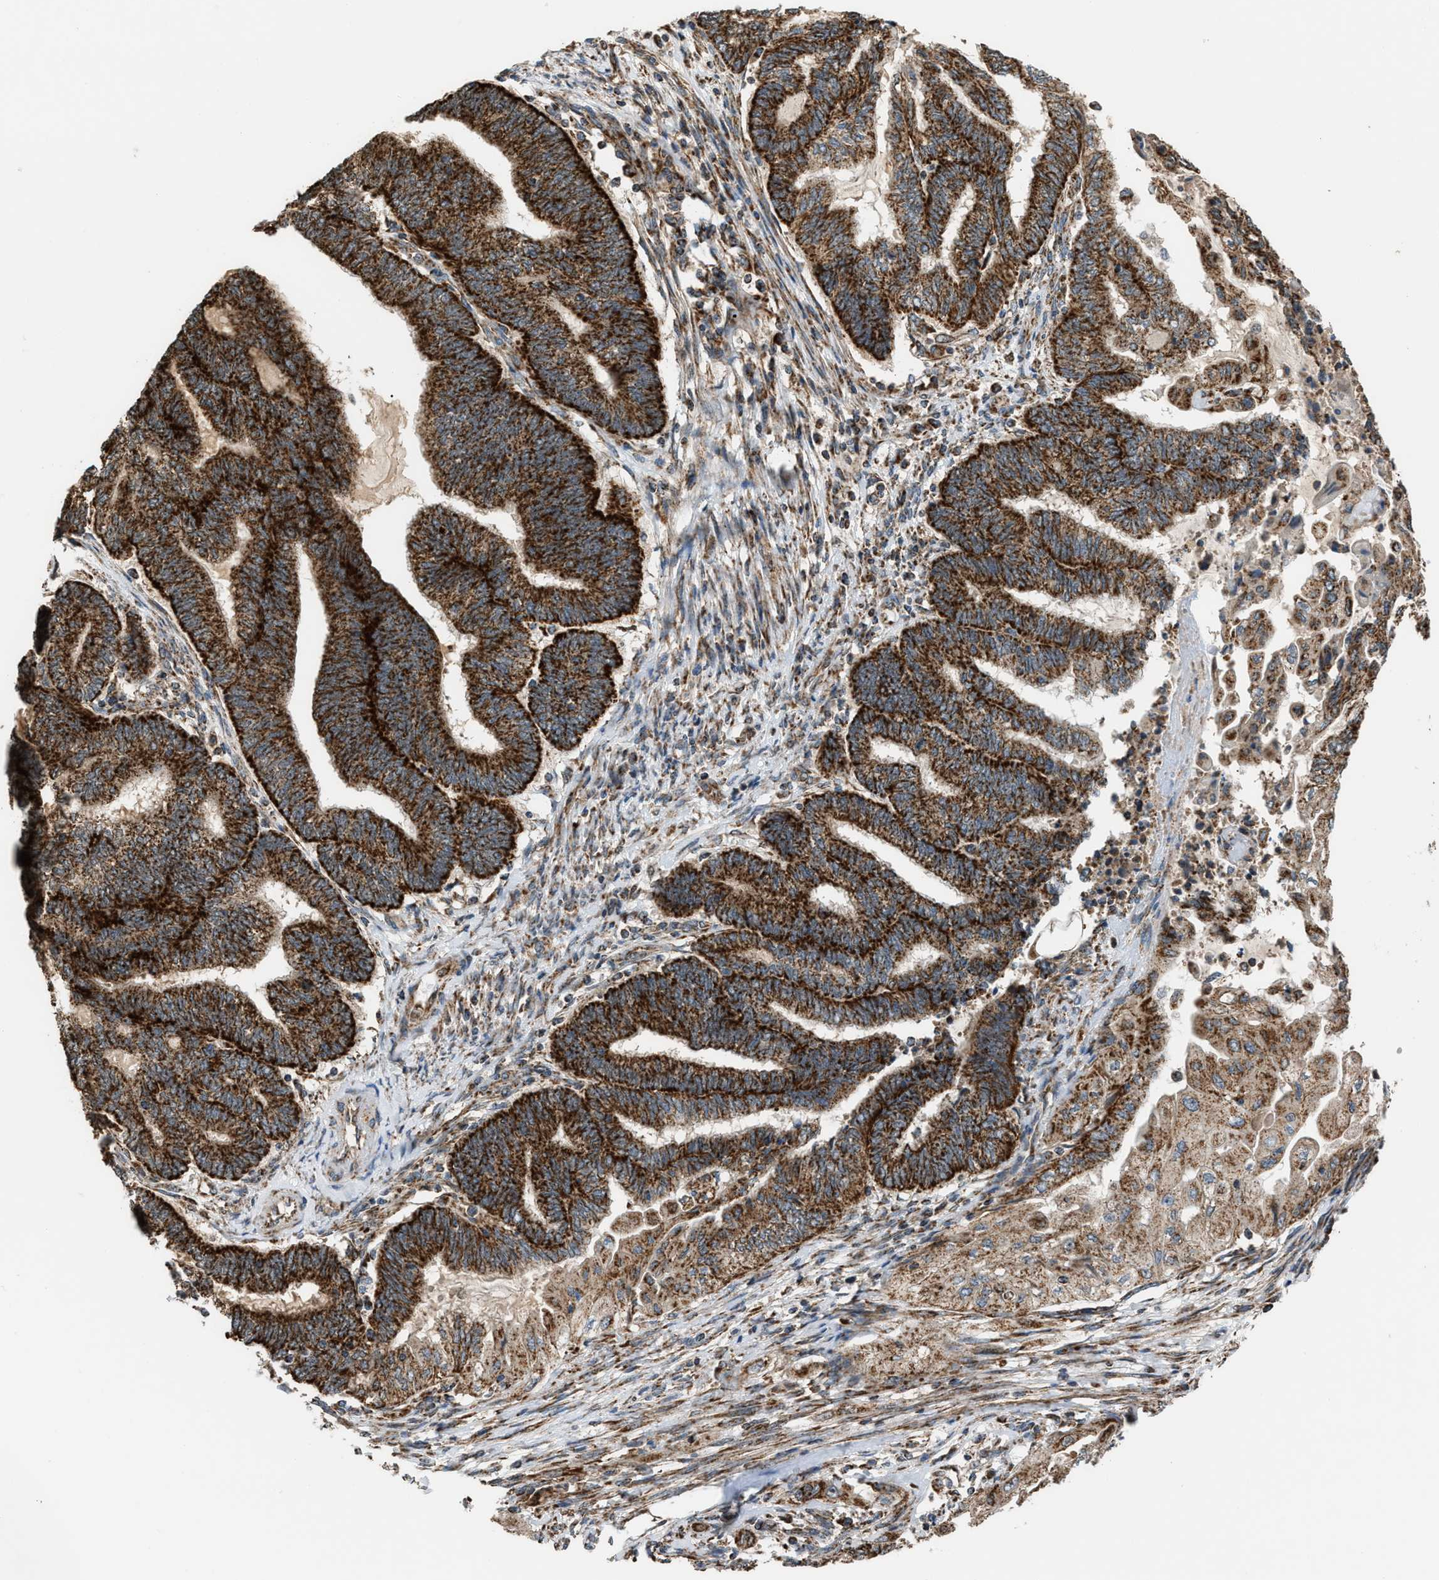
{"staining": {"intensity": "strong", "quantity": ">75%", "location": "cytoplasmic/membranous"}, "tissue": "endometrial cancer", "cell_type": "Tumor cells", "image_type": "cancer", "snomed": [{"axis": "morphology", "description": "Adenocarcinoma, NOS"}, {"axis": "topography", "description": "Uterus"}, {"axis": "topography", "description": "Endometrium"}], "caption": "Immunohistochemistry (IHC) histopathology image of neoplastic tissue: adenocarcinoma (endometrial) stained using immunohistochemistry (IHC) displays high levels of strong protein expression localized specifically in the cytoplasmic/membranous of tumor cells, appearing as a cytoplasmic/membranous brown color.", "gene": "SGSM2", "patient": {"sex": "female", "age": 70}}